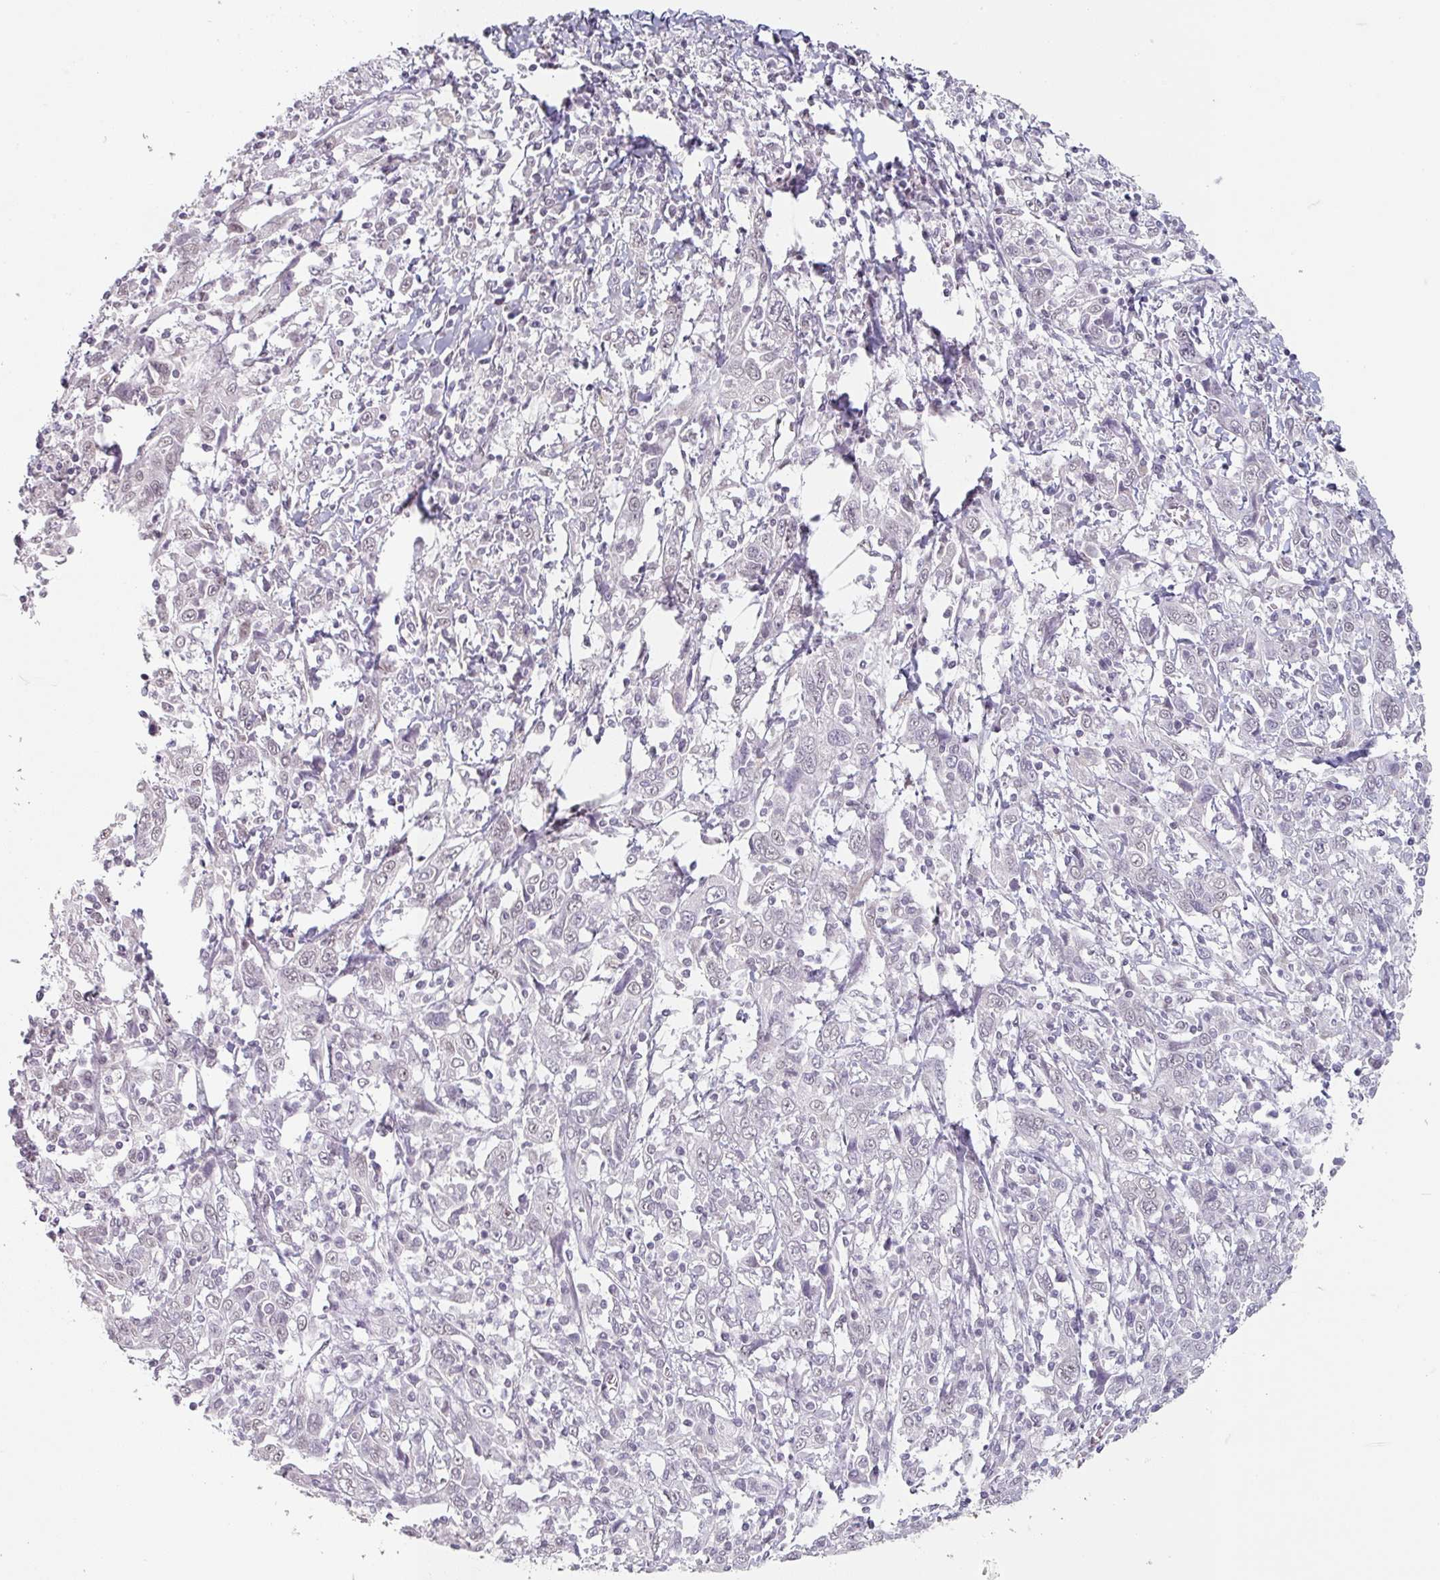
{"staining": {"intensity": "negative", "quantity": "none", "location": "none"}, "tissue": "cervical cancer", "cell_type": "Tumor cells", "image_type": "cancer", "snomed": [{"axis": "morphology", "description": "Squamous cell carcinoma, NOS"}, {"axis": "topography", "description": "Cervix"}], "caption": "High magnification brightfield microscopy of cervical squamous cell carcinoma stained with DAB (3,3'-diaminobenzidine) (brown) and counterstained with hematoxylin (blue): tumor cells show no significant expression.", "gene": "SPRR1A", "patient": {"sex": "female", "age": 46}}